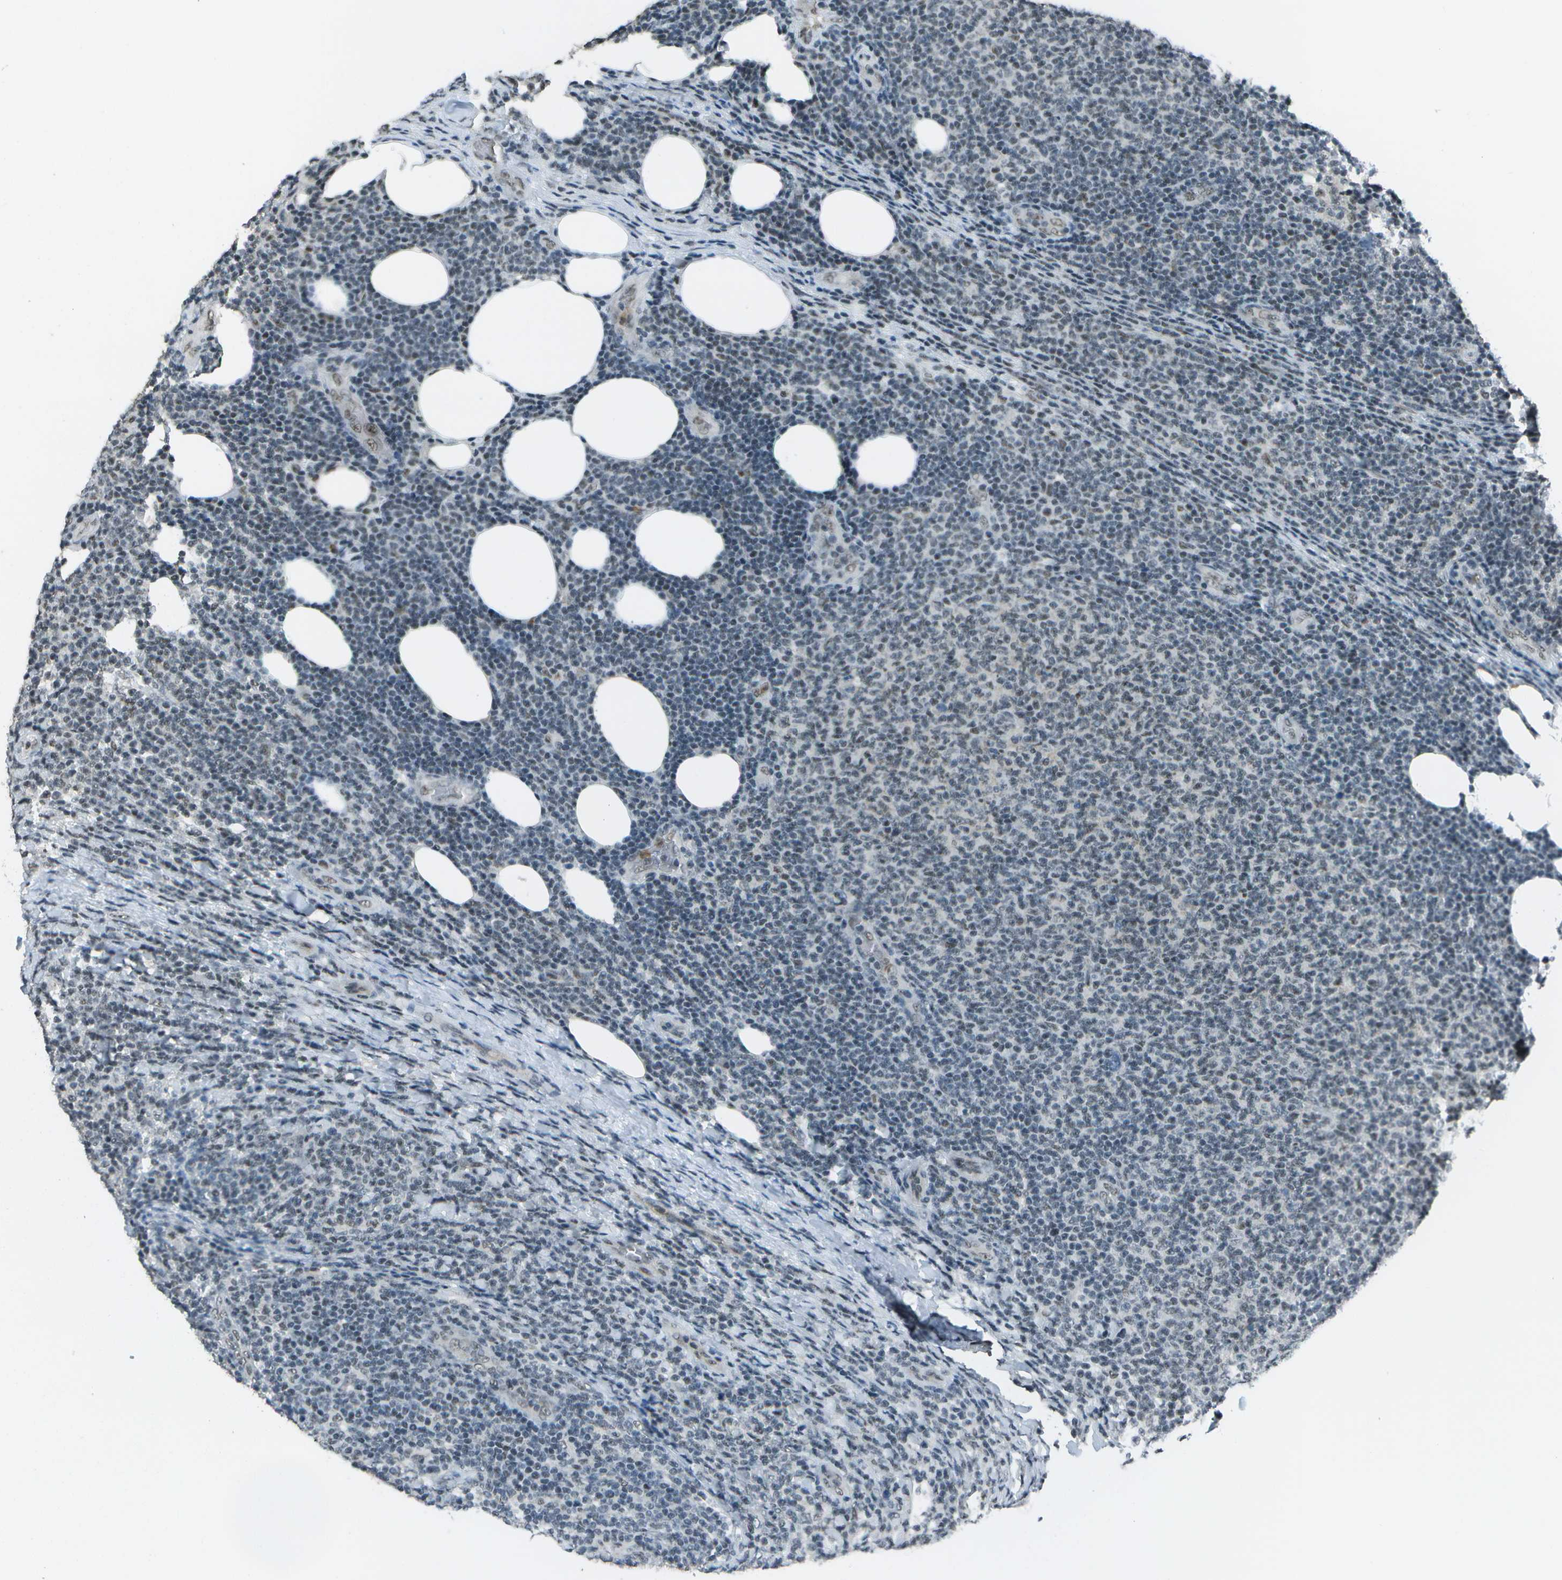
{"staining": {"intensity": "weak", "quantity": "<25%", "location": "nuclear"}, "tissue": "lymphoma", "cell_type": "Tumor cells", "image_type": "cancer", "snomed": [{"axis": "morphology", "description": "Malignant lymphoma, non-Hodgkin's type, Low grade"}, {"axis": "topography", "description": "Lymph node"}], "caption": "High magnification brightfield microscopy of lymphoma stained with DAB (3,3'-diaminobenzidine) (brown) and counterstained with hematoxylin (blue): tumor cells show no significant positivity.", "gene": "DEPDC1", "patient": {"sex": "male", "age": 66}}